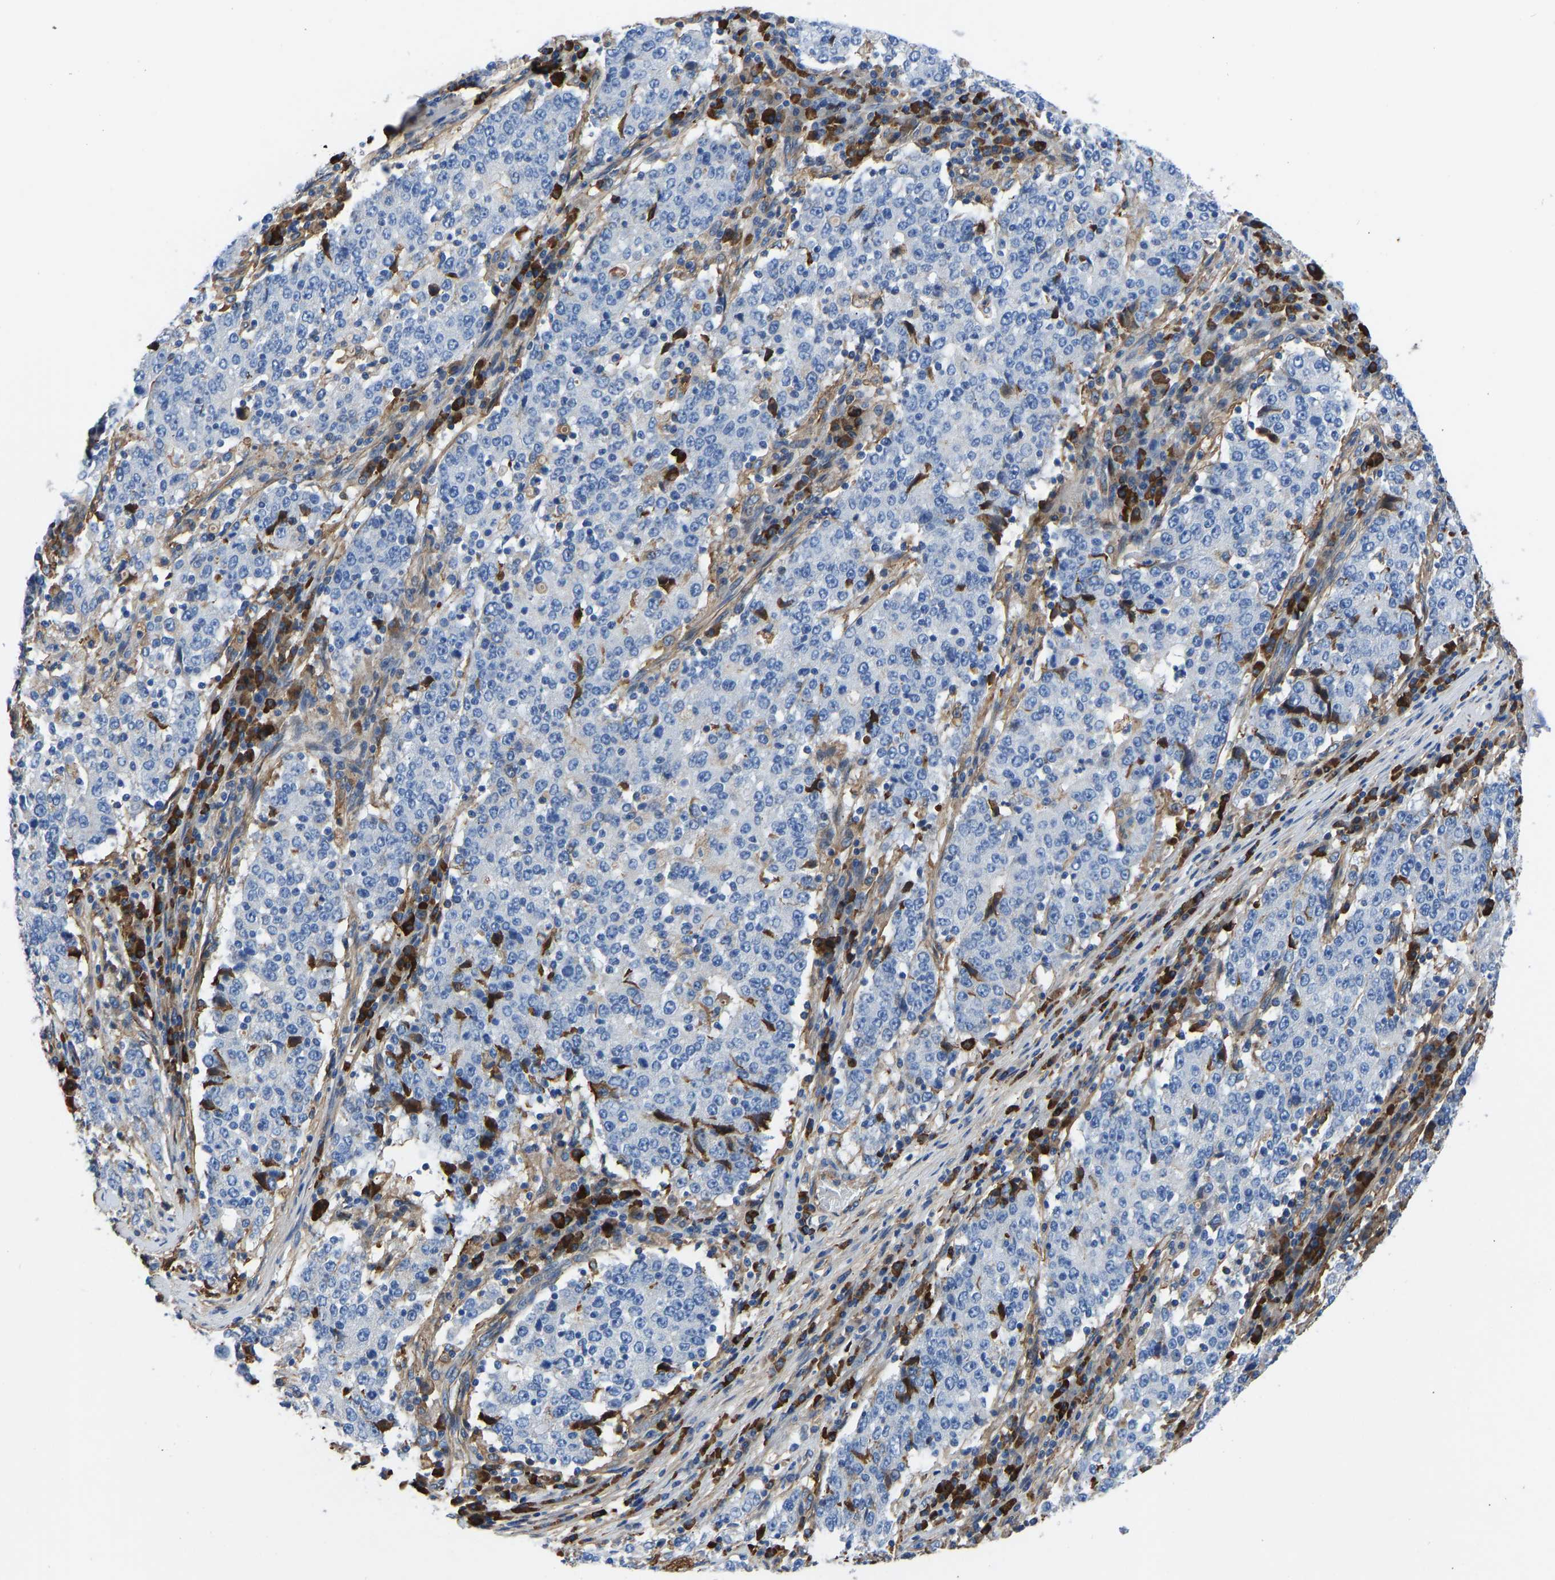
{"staining": {"intensity": "negative", "quantity": "none", "location": "none"}, "tissue": "stomach cancer", "cell_type": "Tumor cells", "image_type": "cancer", "snomed": [{"axis": "morphology", "description": "Adenocarcinoma, NOS"}, {"axis": "topography", "description": "Stomach"}], "caption": "Tumor cells are negative for brown protein staining in stomach cancer (adenocarcinoma). (DAB (3,3'-diaminobenzidine) immunohistochemistry (IHC), high magnification).", "gene": "HSPG2", "patient": {"sex": "male", "age": 59}}